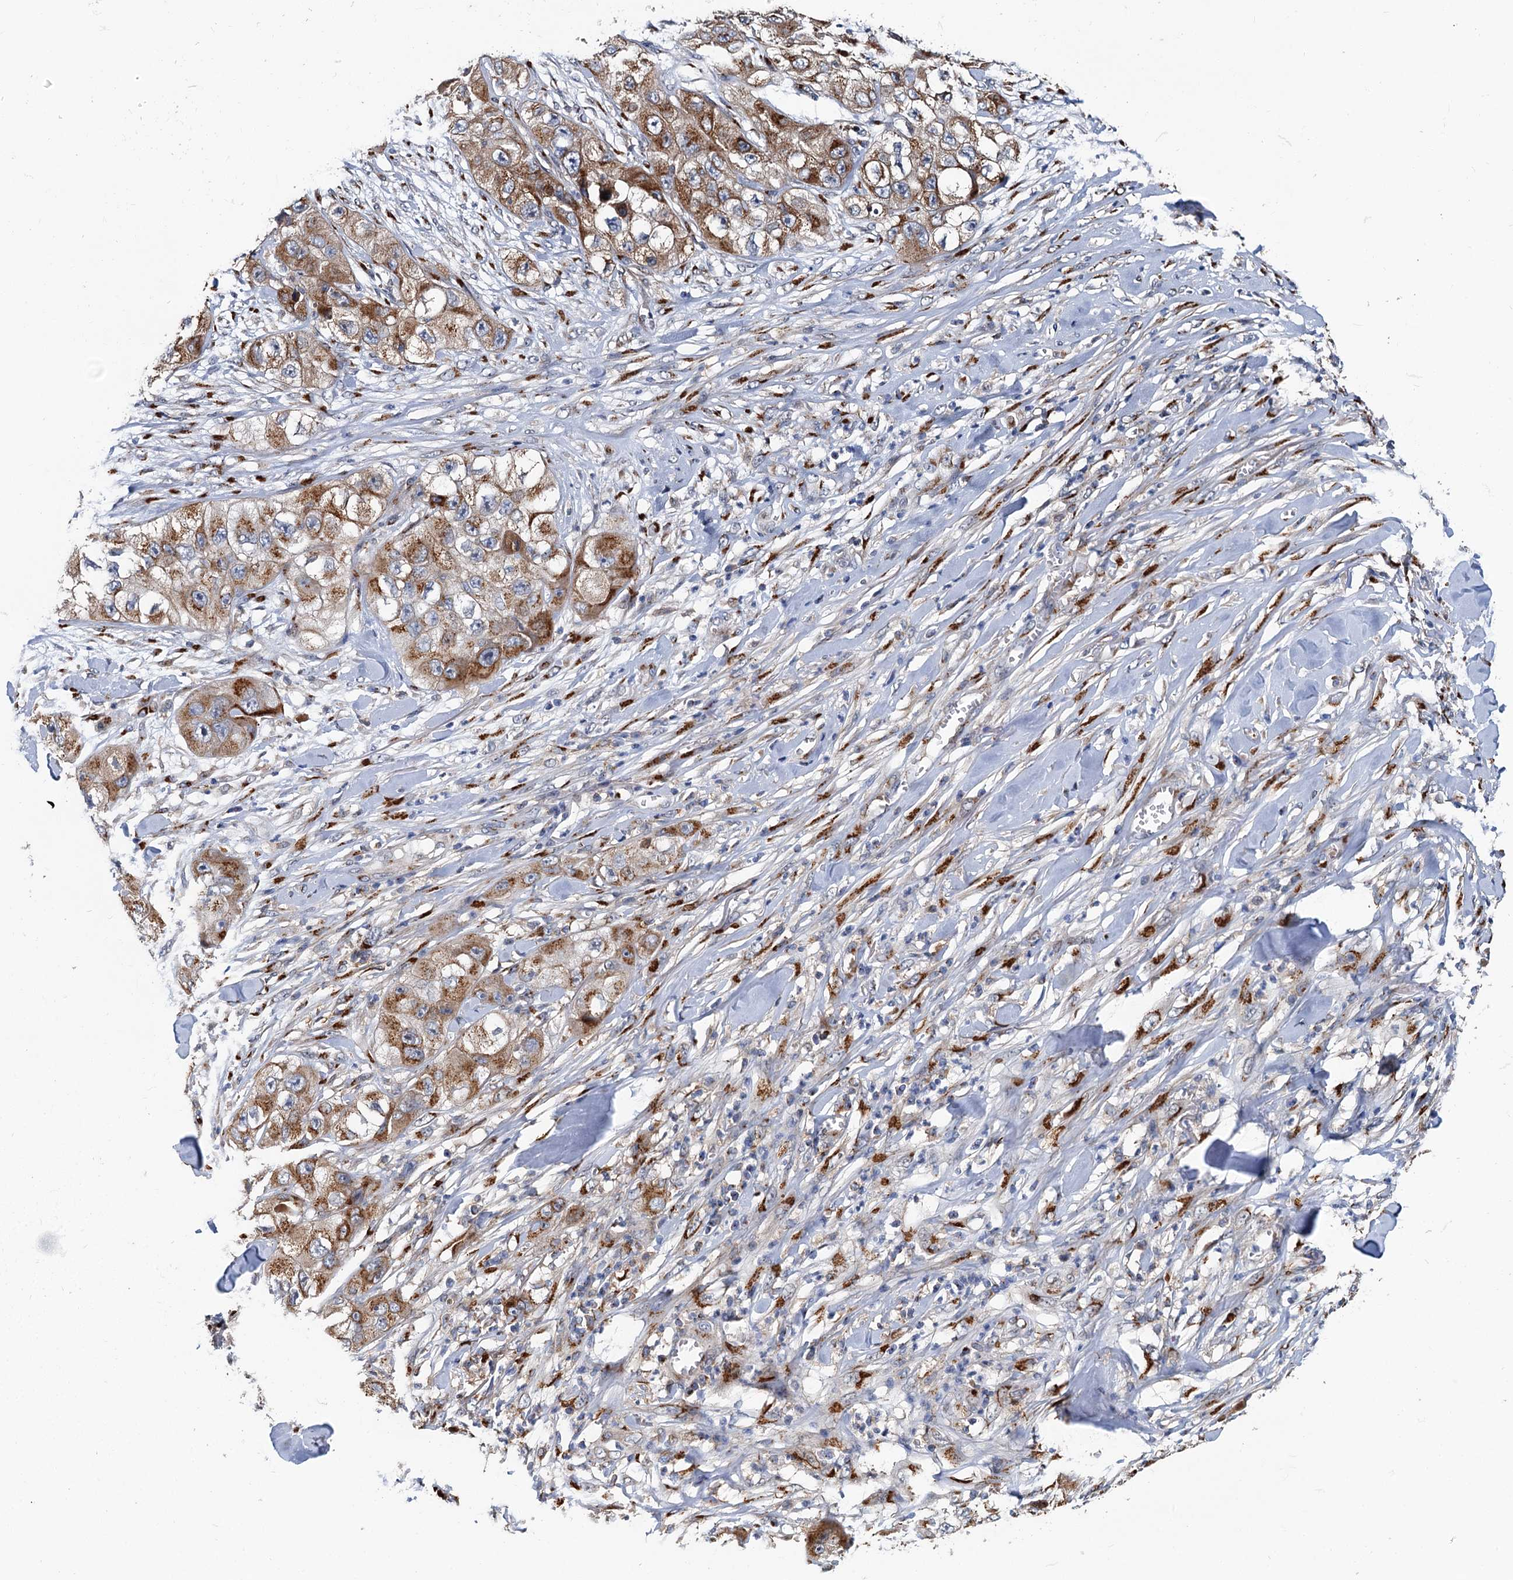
{"staining": {"intensity": "strong", "quantity": "25%-75%", "location": "cytoplasmic/membranous"}, "tissue": "skin cancer", "cell_type": "Tumor cells", "image_type": "cancer", "snomed": [{"axis": "morphology", "description": "Squamous cell carcinoma, NOS"}, {"axis": "topography", "description": "Skin"}, {"axis": "topography", "description": "Subcutis"}], "caption": "Immunohistochemical staining of skin squamous cell carcinoma exhibits high levels of strong cytoplasmic/membranous protein staining in about 25%-75% of tumor cells.", "gene": "BET1L", "patient": {"sex": "male", "age": 73}}